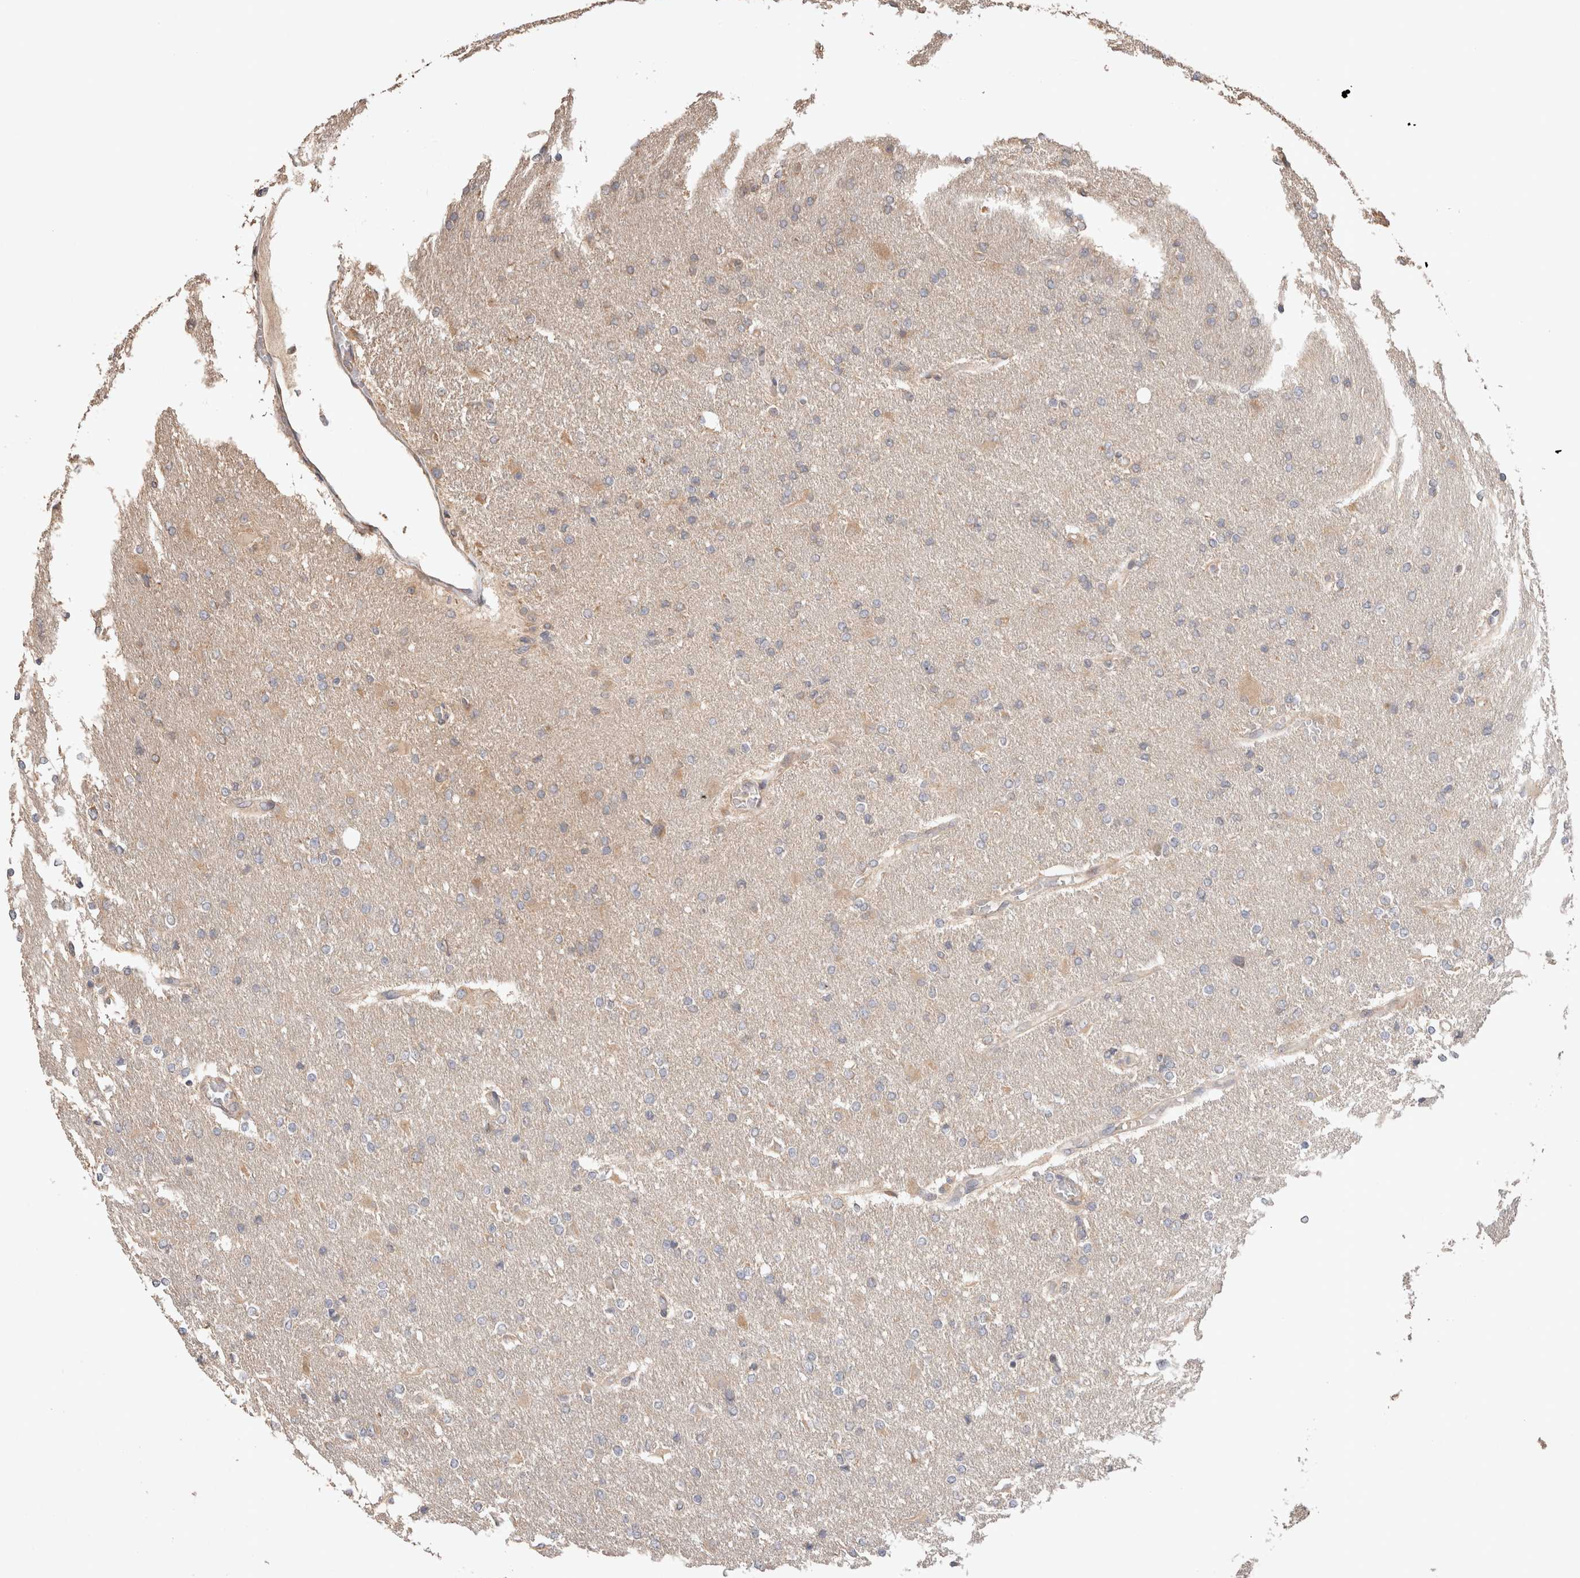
{"staining": {"intensity": "weak", "quantity": "<25%", "location": "cytoplasmic/membranous"}, "tissue": "glioma", "cell_type": "Tumor cells", "image_type": "cancer", "snomed": [{"axis": "morphology", "description": "Glioma, malignant, High grade"}, {"axis": "topography", "description": "Cerebral cortex"}], "caption": "Photomicrograph shows no significant protein positivity in tumor cells of glioma. (DAB (3,3'-diaminobenzidine) immunohistochemistry (IHC) with hematoxylin counter stain).", "gene": "HROB", "patient": {"sex": "female", "age": 36}}